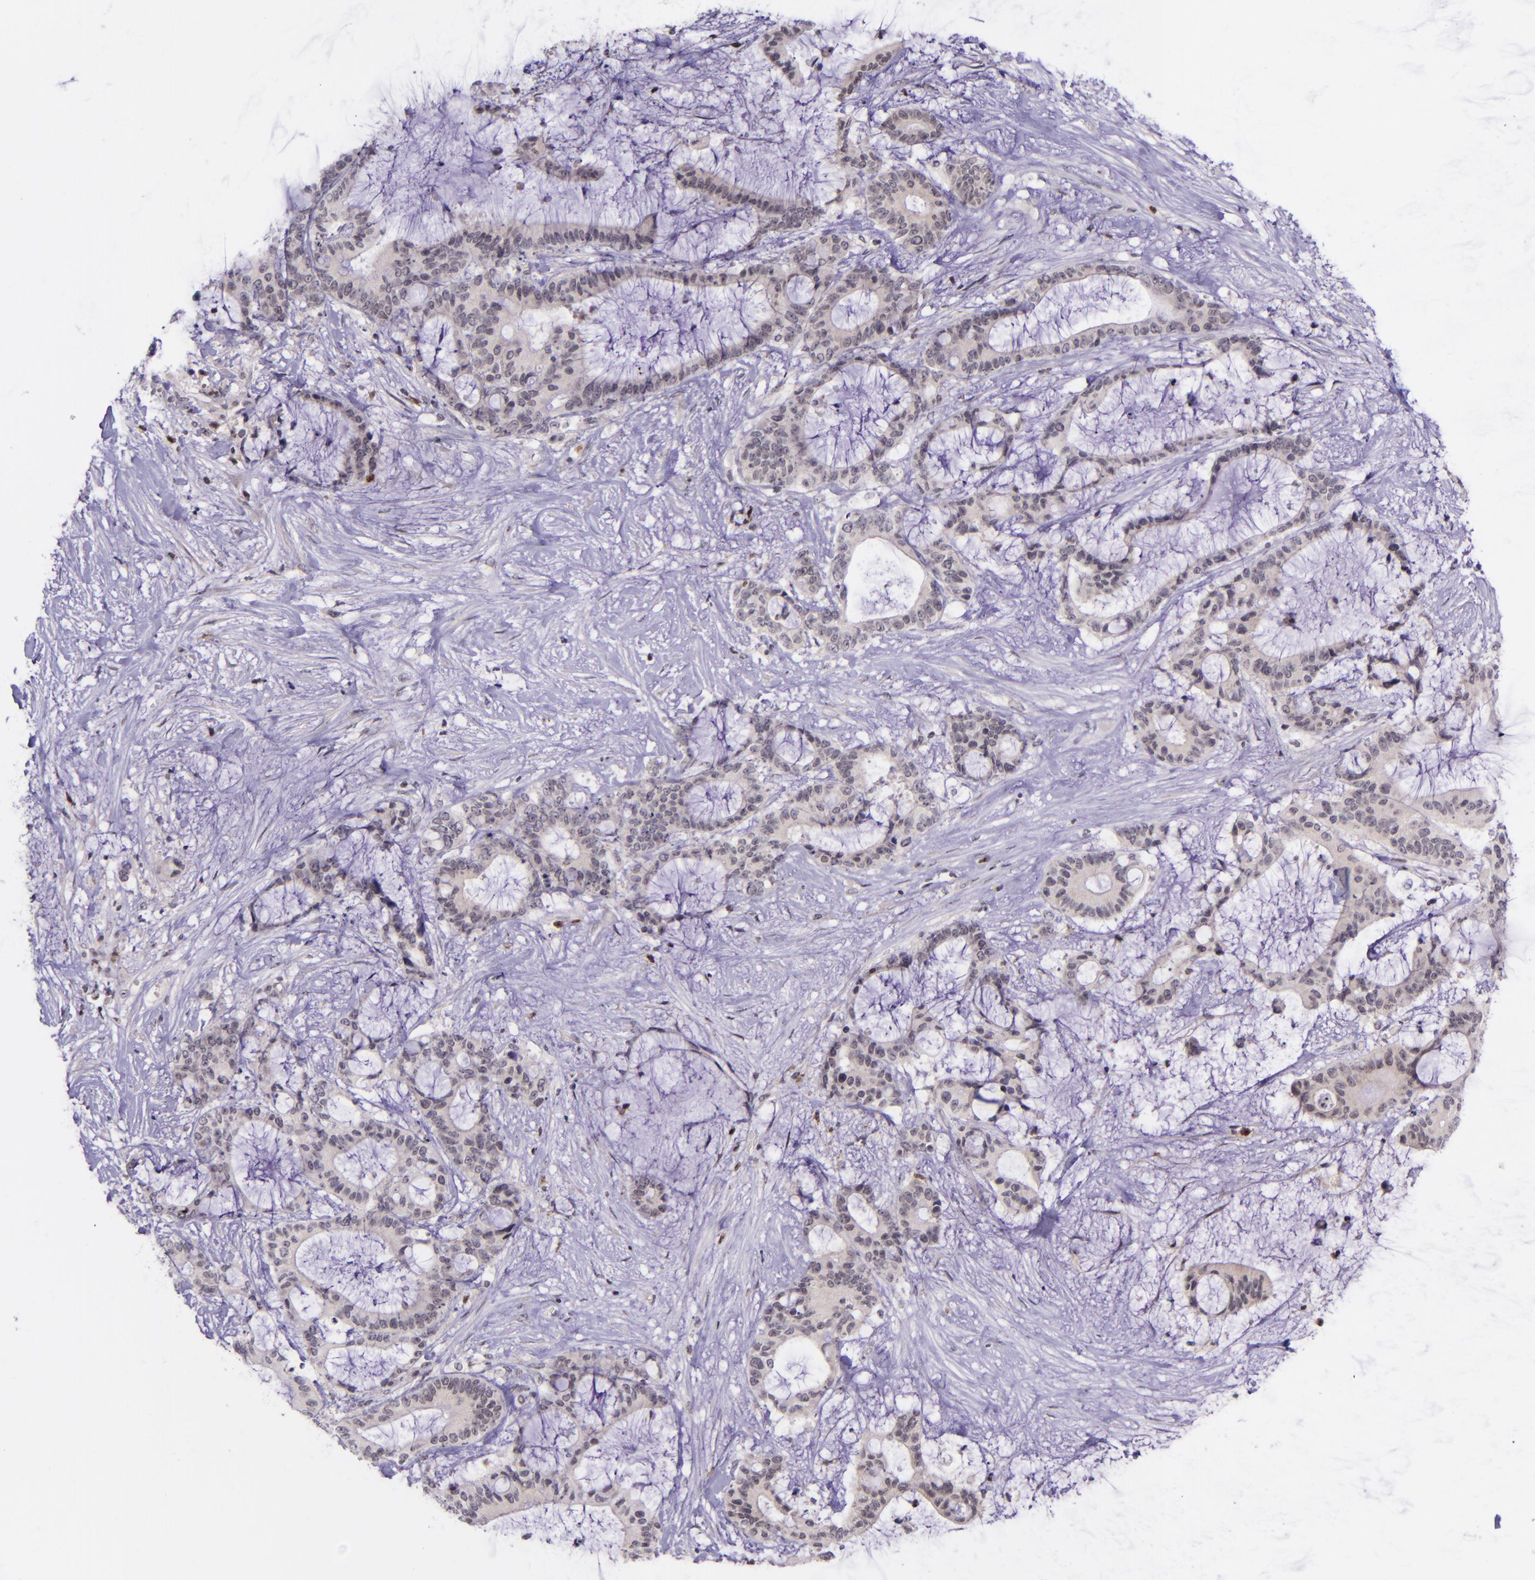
{"staining": {"intensity": "weak", "quantity": "<25%", "location": "cytoplasmic/membranous"}, "tissue": "liver cancer", "cell_type": "Tumor cells", "image_type": "cancer", "snomed": [{"axis": "morphology", "description": "Cholangiocarcinoma"}, {"axis": "topography", "description": "Liver"}], "caption": "The image exhibits no staining of tumor cells in cholangiocarcinoma (liver). (DAB immunohistochemistry, high magnification).", "gene": "SELL", "patient": {"sex": "female", "age": 73}}